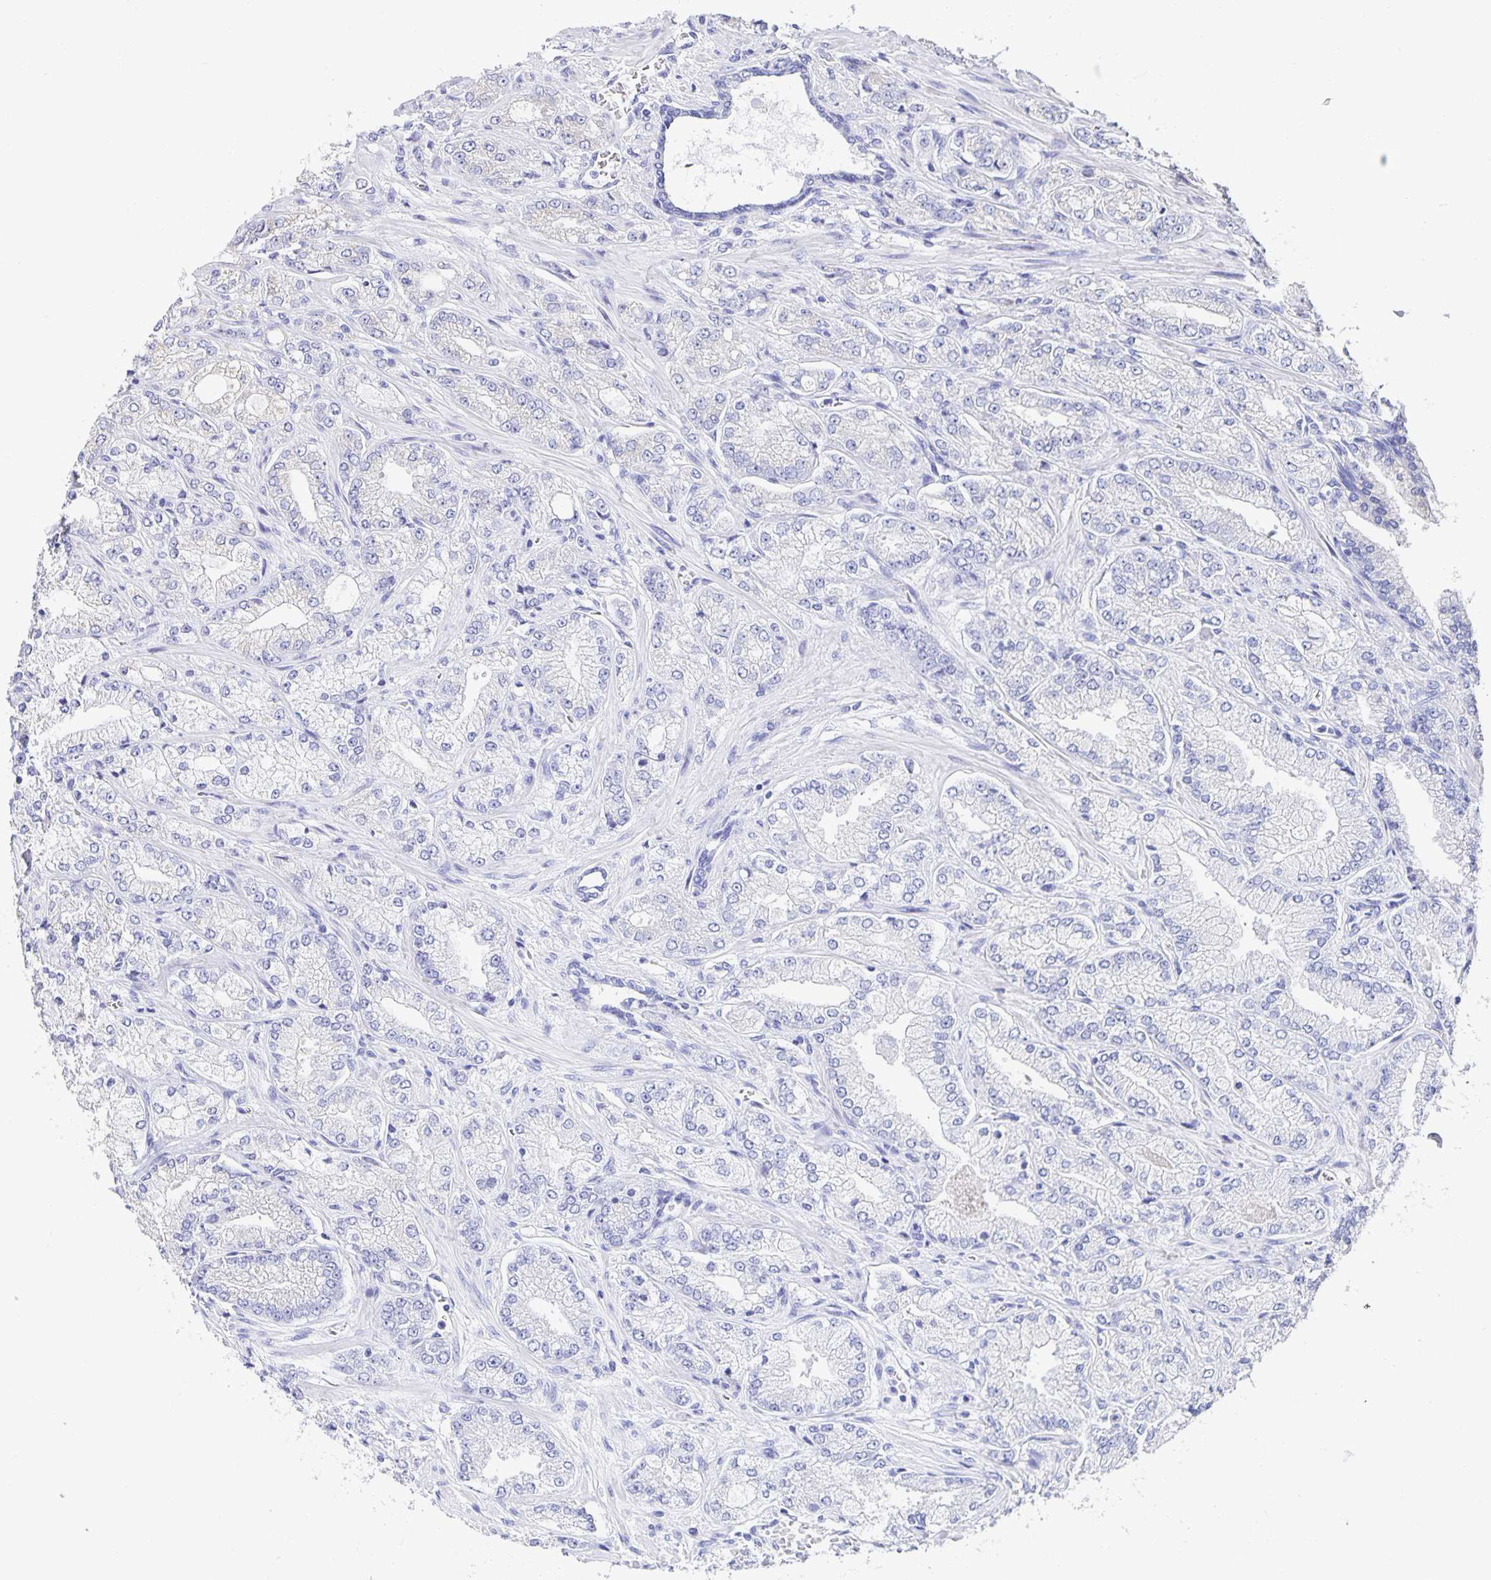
{"staining": {"intensity": "weak", "quantity": "<25%", "location": "cytoplasmic/membranous"}, "tissue": "prostate cancer", "cell_type": "Tumor cells", "image_type": "cancer", "snomed": [{"axis": "morphology", "description": "Normal tissue, NOS"}, {"axis": "morphology", "description": "Adenocarcinoma, High grade"}, {"axis": "topography", "description": "Prostate"}, {"axis": "topography", "description": "Peripheral nerve tissue"}], "caption": "A histopathology image of prostate cancer (high-grade adenocarcinoma) stained for a protein demonstrates no brown staining in tumor cells.", "gene": "USO1", "patient": {"sex": "male", "age": 68}}